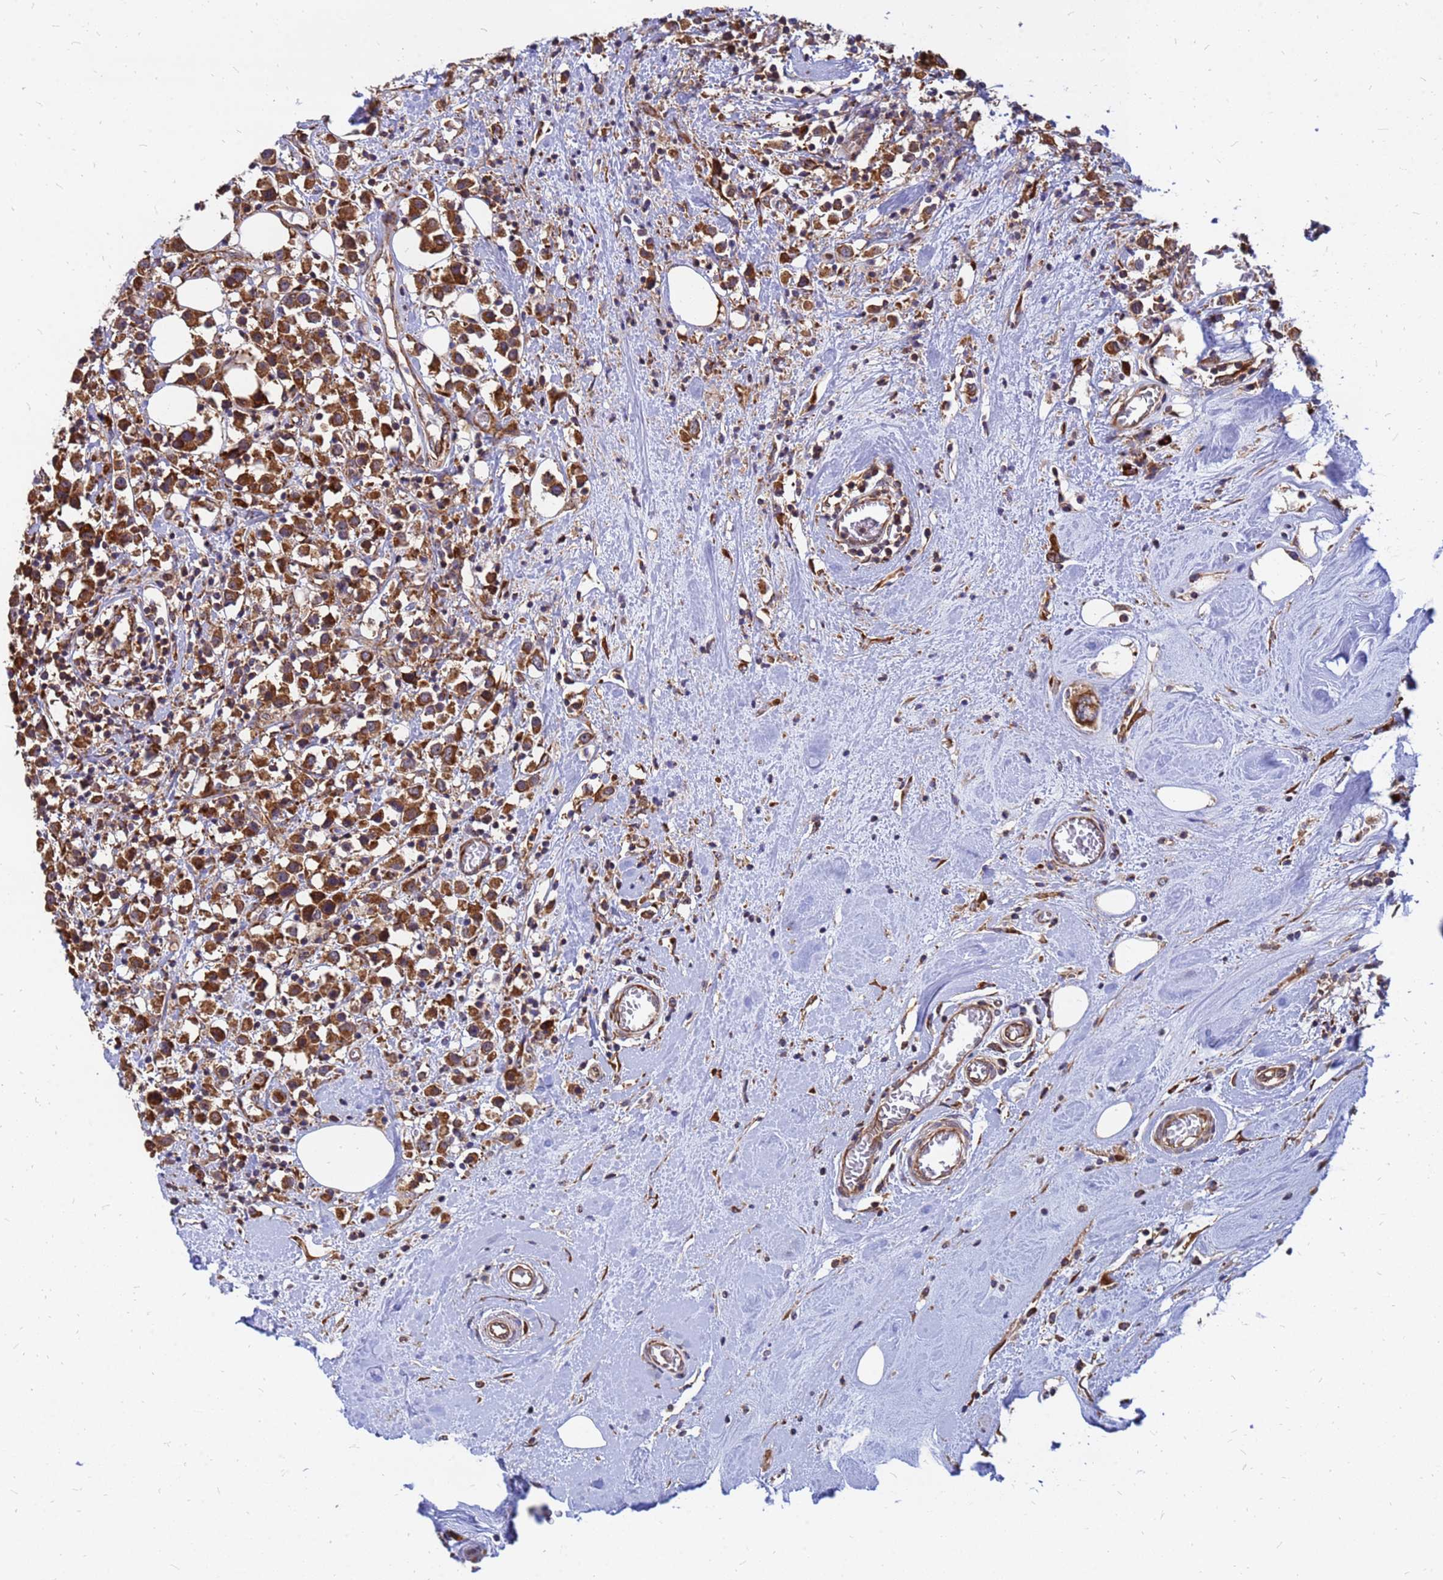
{"staining": {"intensity": "strong", "quantity": ">75%", "location": "cytoplasmic/membranous"}, "tissue": "breast cancer", "cell_type": "Tumor cells", "image_type": "cancer", "snomed": [{"axis": "morphology", "description": "Duct carcinoma"}, {"axis": "topography", "description": "Breast"}], "caption": "Brown immunohistochemical staining in breast cancer (invasive ductal carcinoma) shows strong cytoplasmic/membranous expression in about >75% of tumor cells.", "gene": "RPL8", "patient": {"sex": "female", "age": 61}}